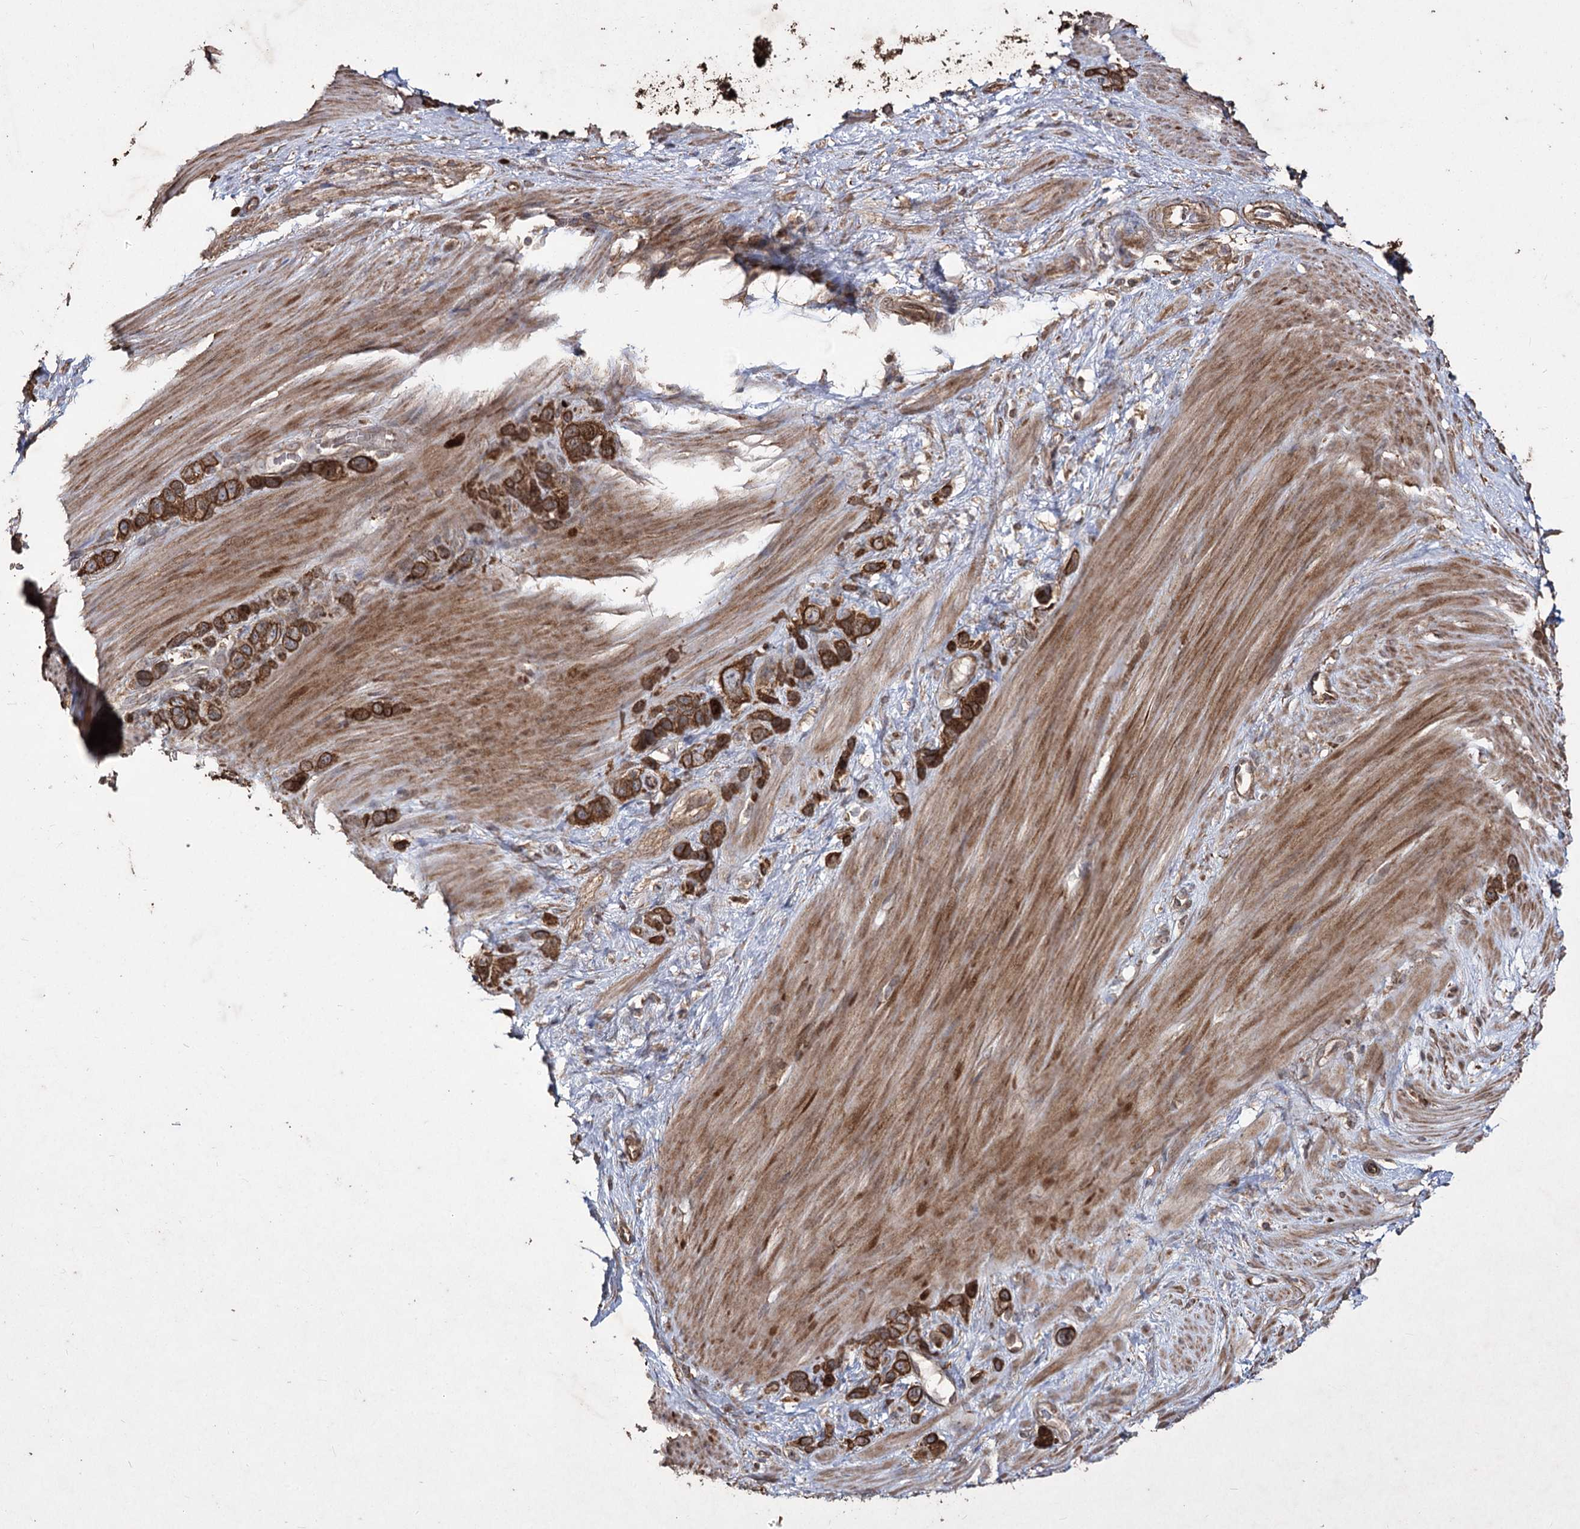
{"staining": {"intensity": "strong", "quantity": ">75%", "location": "cytoplasmic/membranous"}, "tissue": "stomach cancer", "cell_type": "Tumor cells", "image_type": "cancer", "snomed": [{"axis": "morphology", "description": "Adenocarcinoma, NOS"}, {"axis": "morphology", "description": "Adenocarcinoma, High grade"}, {"axis": "topography", "description": "Stomach, upper"}, {"axis": "topography", "description": "Stomach, lower"}], "caption": "IHC image of stomach high-grade adenocarcinoma stained for a protein (brown), which displays high levels of strong cytoplasmic/membranous positivity in about >75% of tumor cells.", "gene": "PRC1", "patient": {"sex": "female", "age": 65}}